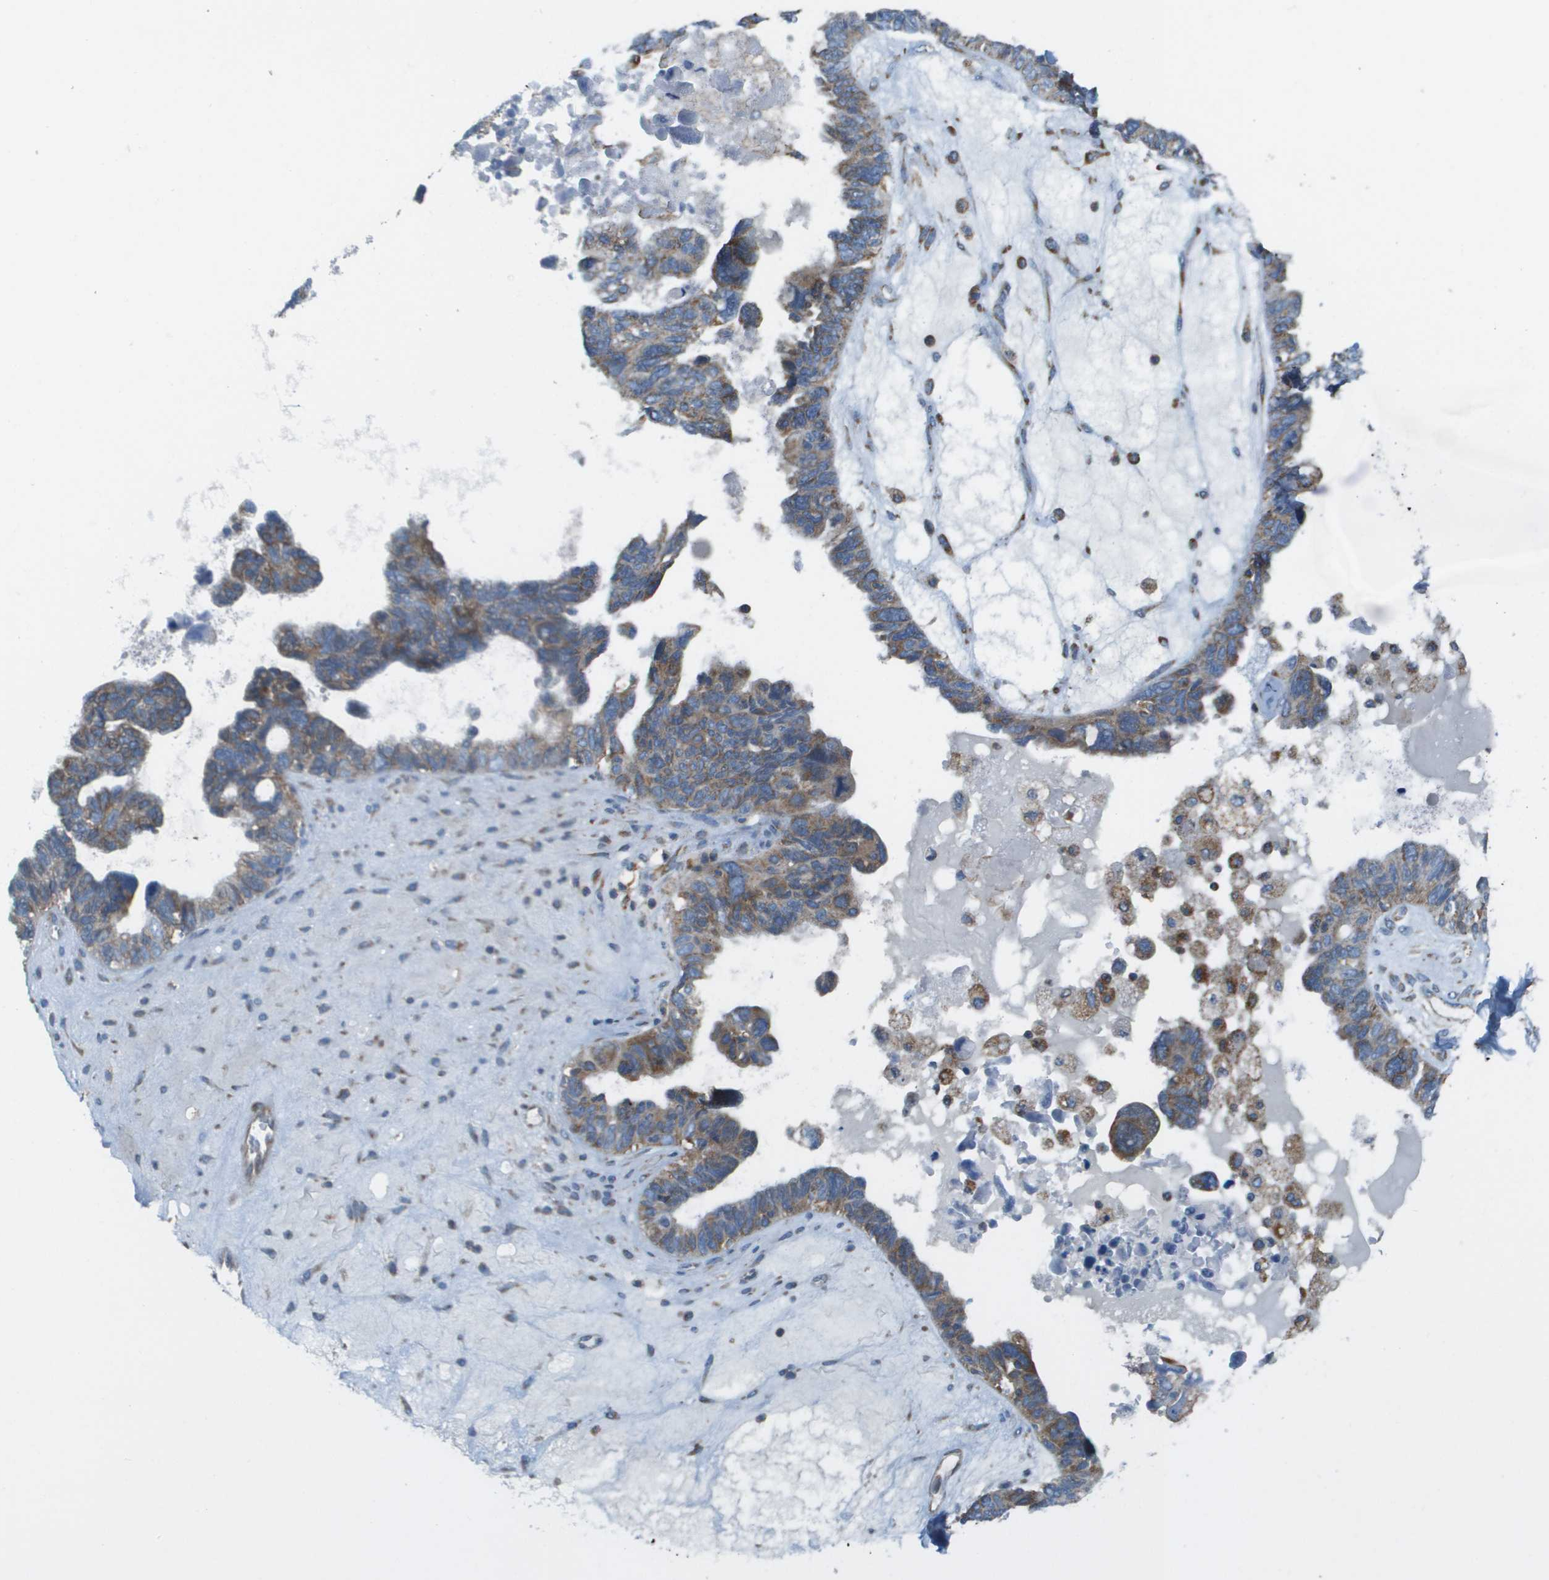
{"staining": {"intensity": "moderate", "quantity": ">75%", "location": "cytoplasmic/membranous"}, "tissue": "ovarian cancer", "cell_type": "Tumor cells", "image_type": "cancer", "snomed": [{"axis": "morphology", "description": "Cystadenocarcinoma, serous, NOS"}, {"axis": "topography", "description": "Ovary"}], "caption": "Human serous cystadenocarcinoma (ovarian) stained with a brown dye reveals moderate cytoplasmic/membranous positive staining in about >75% of tumor cells.", "gene": "TAOK3", "patient": {"sex": "female", "age": 79}}